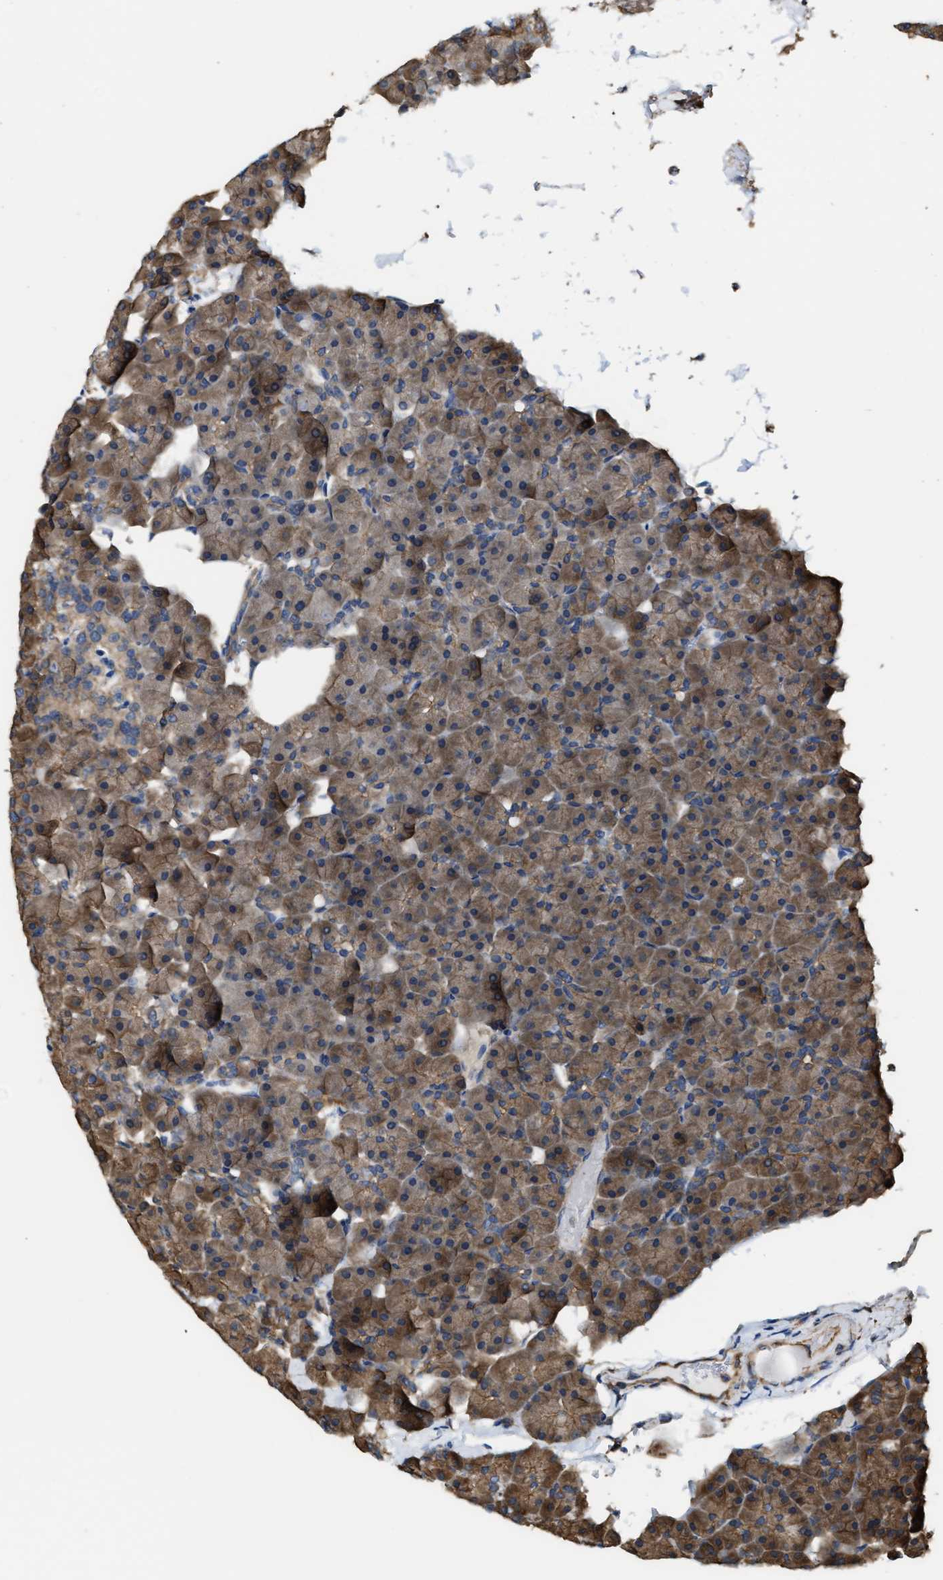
{"staining": {"intensity": "moderate", "quantity": ">75%", "location": "cytoplasmic/membranous"}, "tissue": "pancreas", "cell_type": "Exocrine glandular cells", "image_type": "normal", "snomed": [{"axis": "morphology", "description": "Normal tissue, NOS"}, {"axis": "topography", "description": "Pancreas"}], "caption": "Immunohistochemical staining of unremarkable human pancreas demonstrates medium levels of moderate cytoplasmic/membranous positivity in about >75% of exocrine glandular cells. (DAB = brown stain, brightfield microscopy at high magnification).", "gene": "ATIC", "patient": {"sex": "male", "age": 35}}